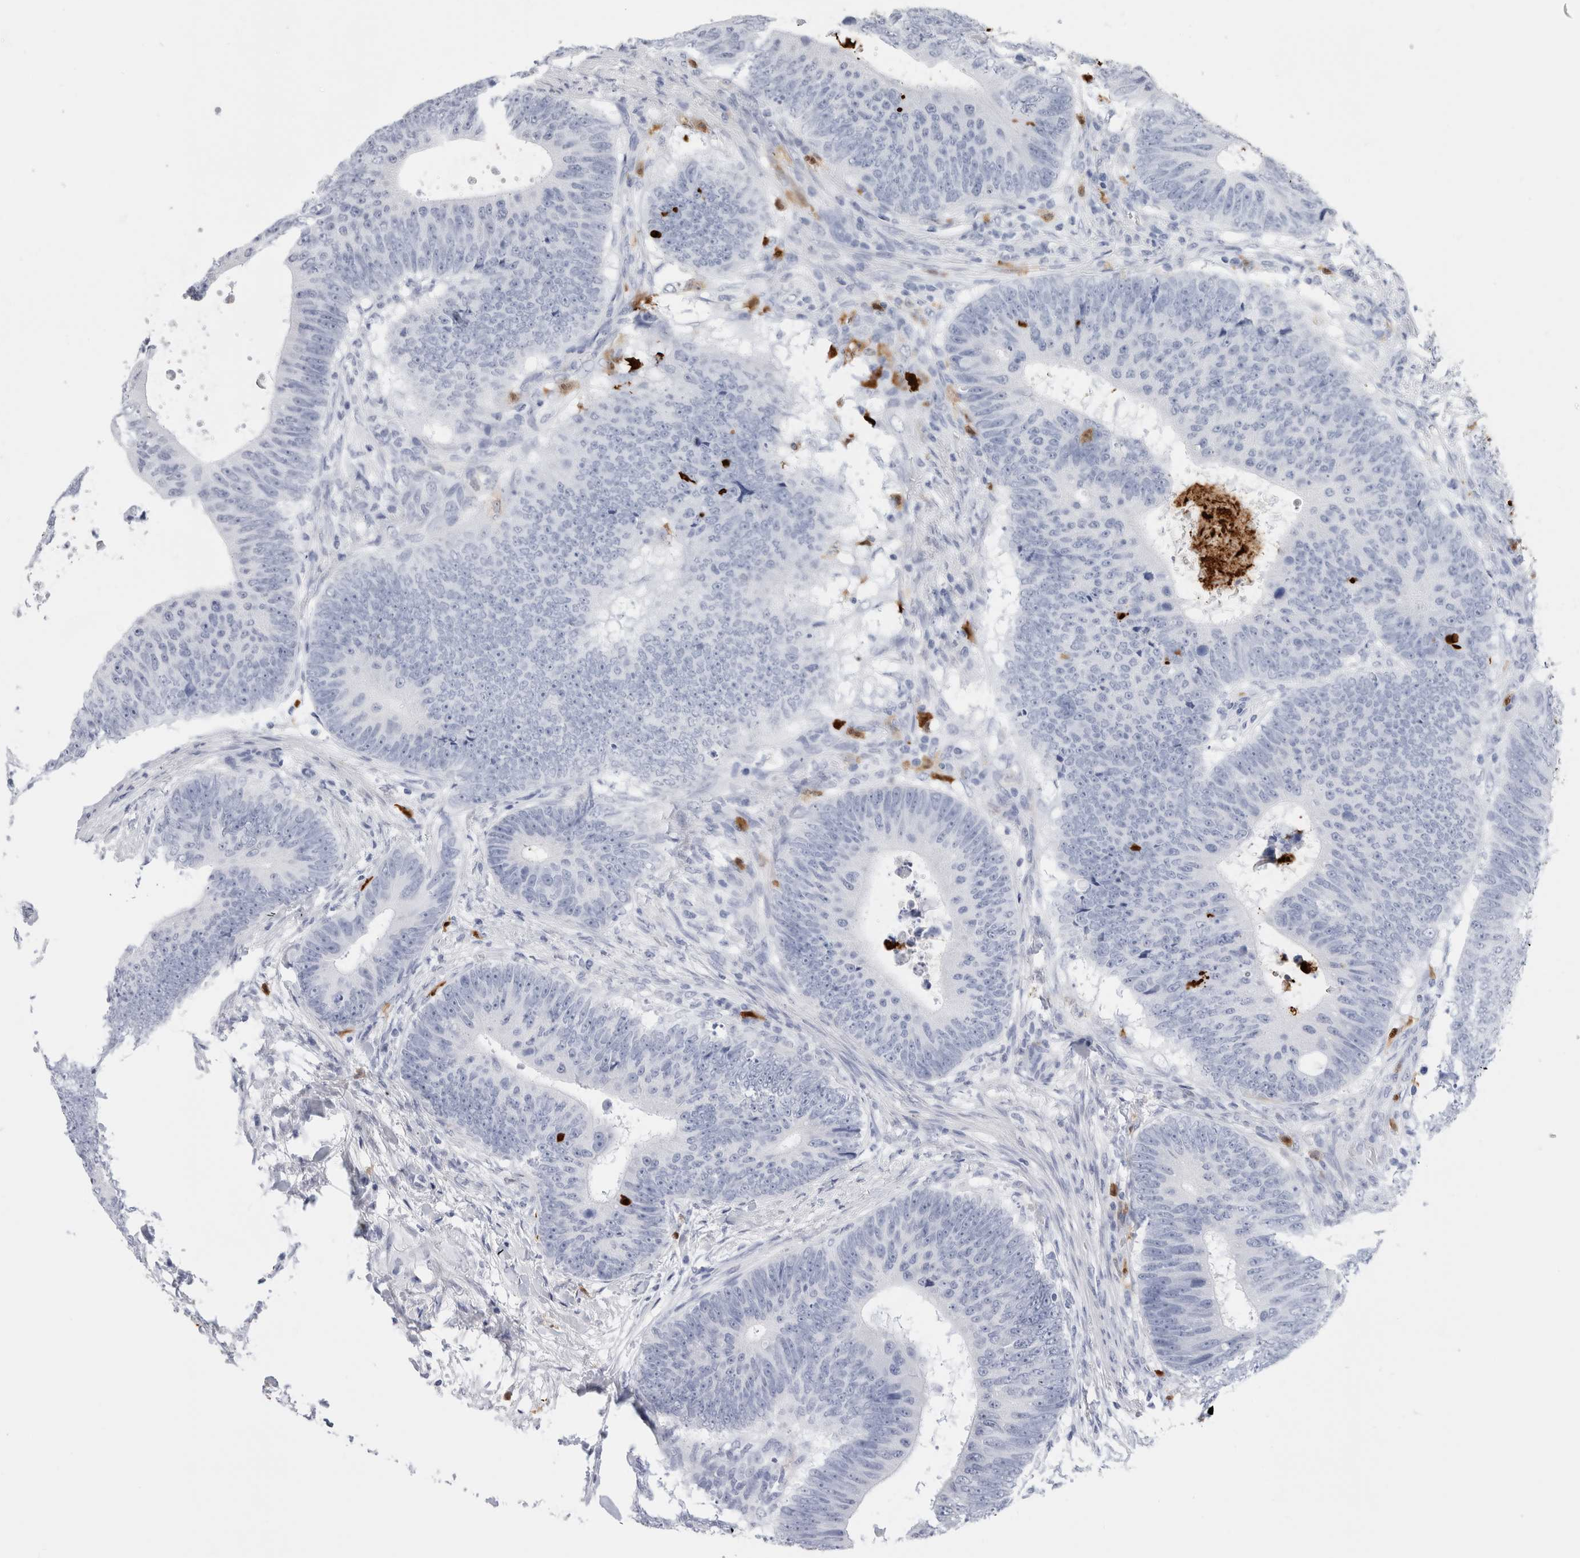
{"staining": {"intensity": "negative", "quantity": "none", "location": "none"}, "tissue": "colorectal cancer", "cell_type": "Tumor cells", "image_type": "cancer", "snomed": [{"axis": "morphology", "description": "Adenocarcinoma, NOS"}, {"axis": "topography", "description": "Colon"}], "caption": "The micrograph exhibits no staining of tumor cells in colorectal adenocarcinoma. (DAB immunohistochemistry with hematoxylin counter stain).", "gene": "S100A8", "patient": {"sex": "male", "age": 56}}